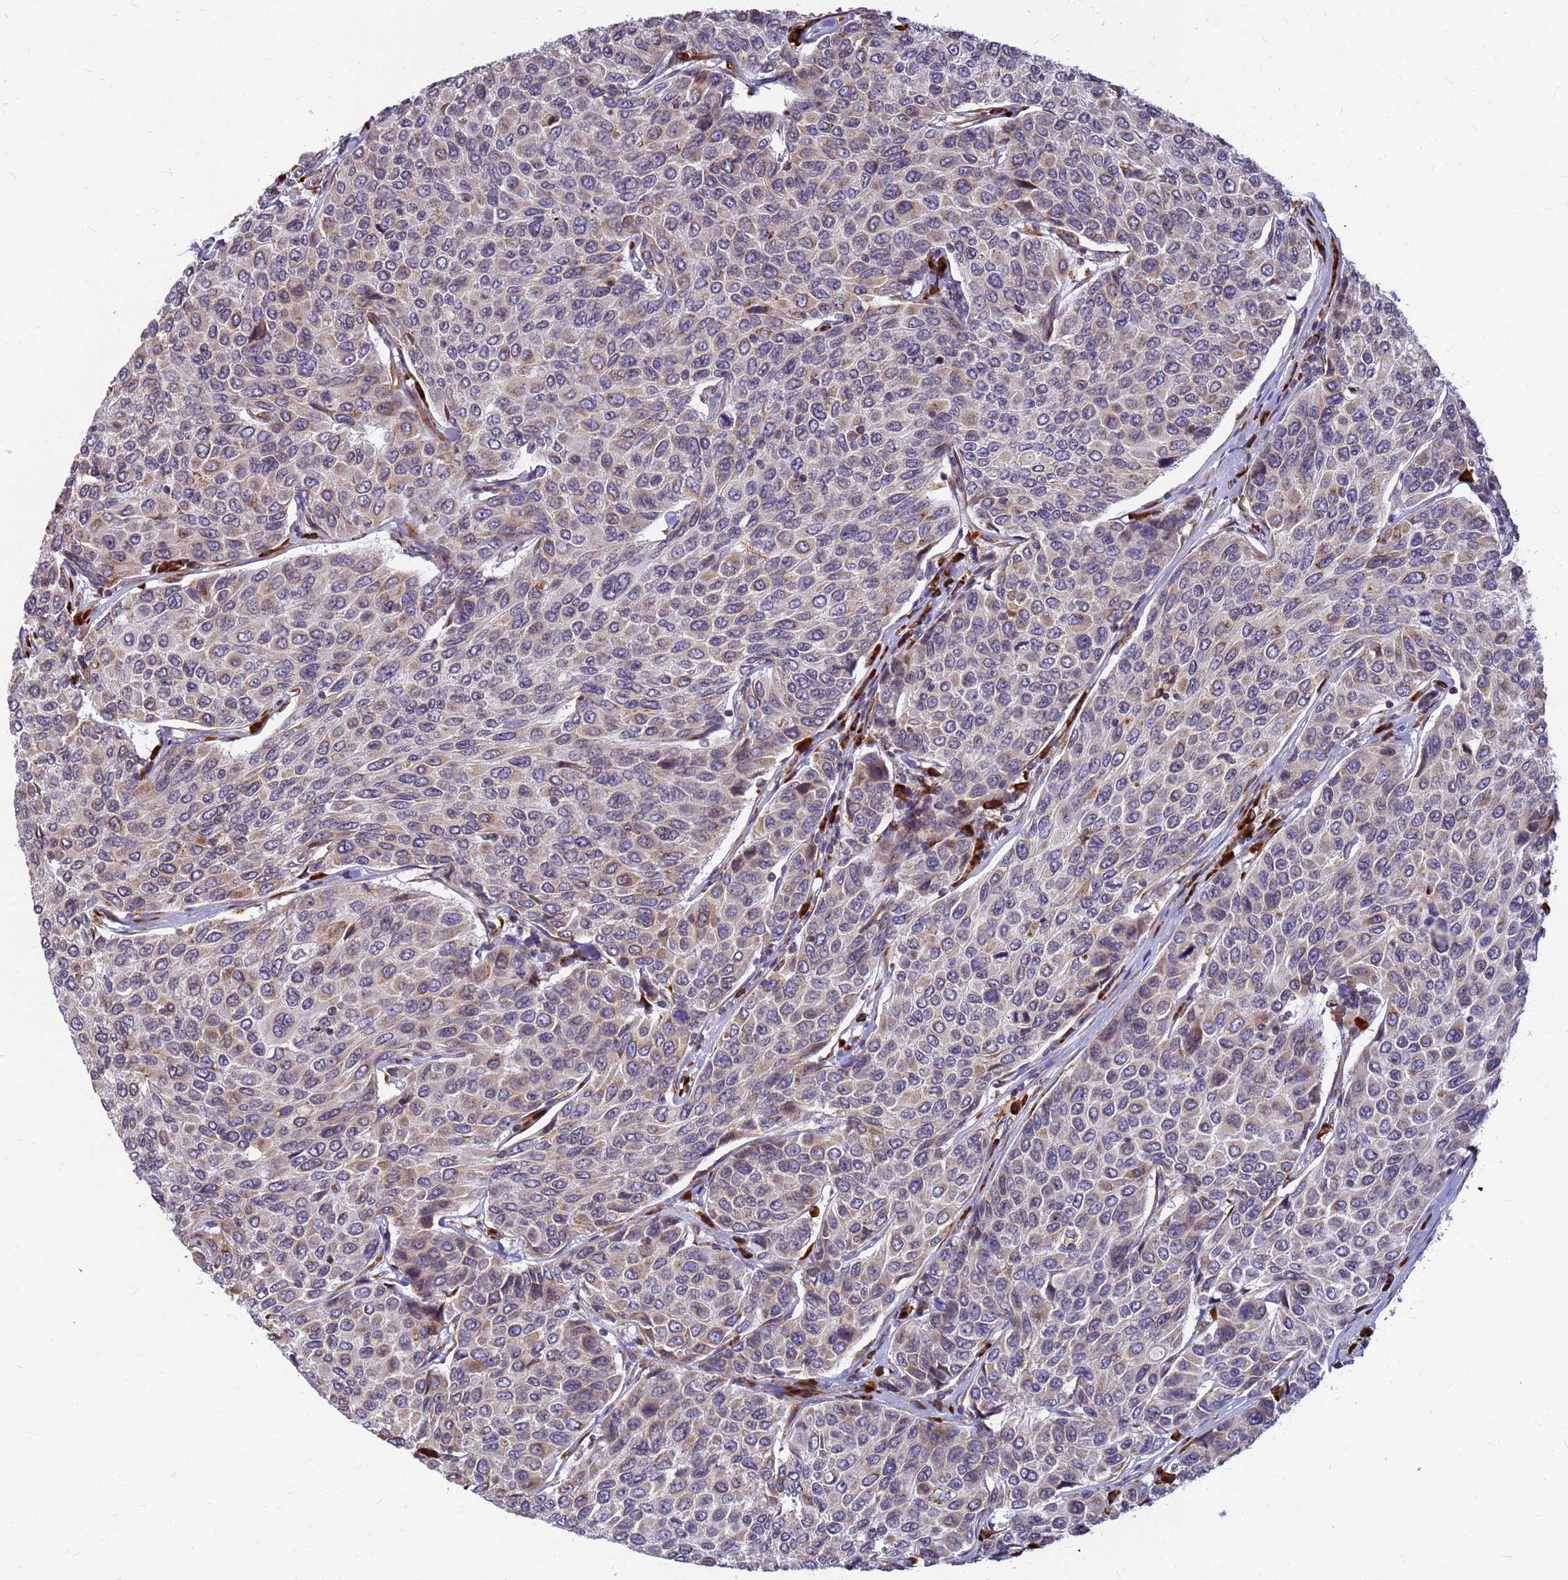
{"staining": {"intensity": "weak", "quantity": "25%-75%", "location": "cytoplasmic/membranous"}, "tissue": "breast cancer", "cell_type": "Tumor cells", "image_type": "cancer", "snomed": [{"axis": "morphology", "description": "Duct carcinoma"}, {"axis": "topography", "description": "Breast"}], "caption": "Protein staining by immunohistochemistry (IHC) shows weak cytoplasmic/membranous positivity in approximately 25%-75% of tumor cells in breast invasive ductal carcinoma.", "gene": "SSR4", "patient": {"sex": "female", "age": 55}}